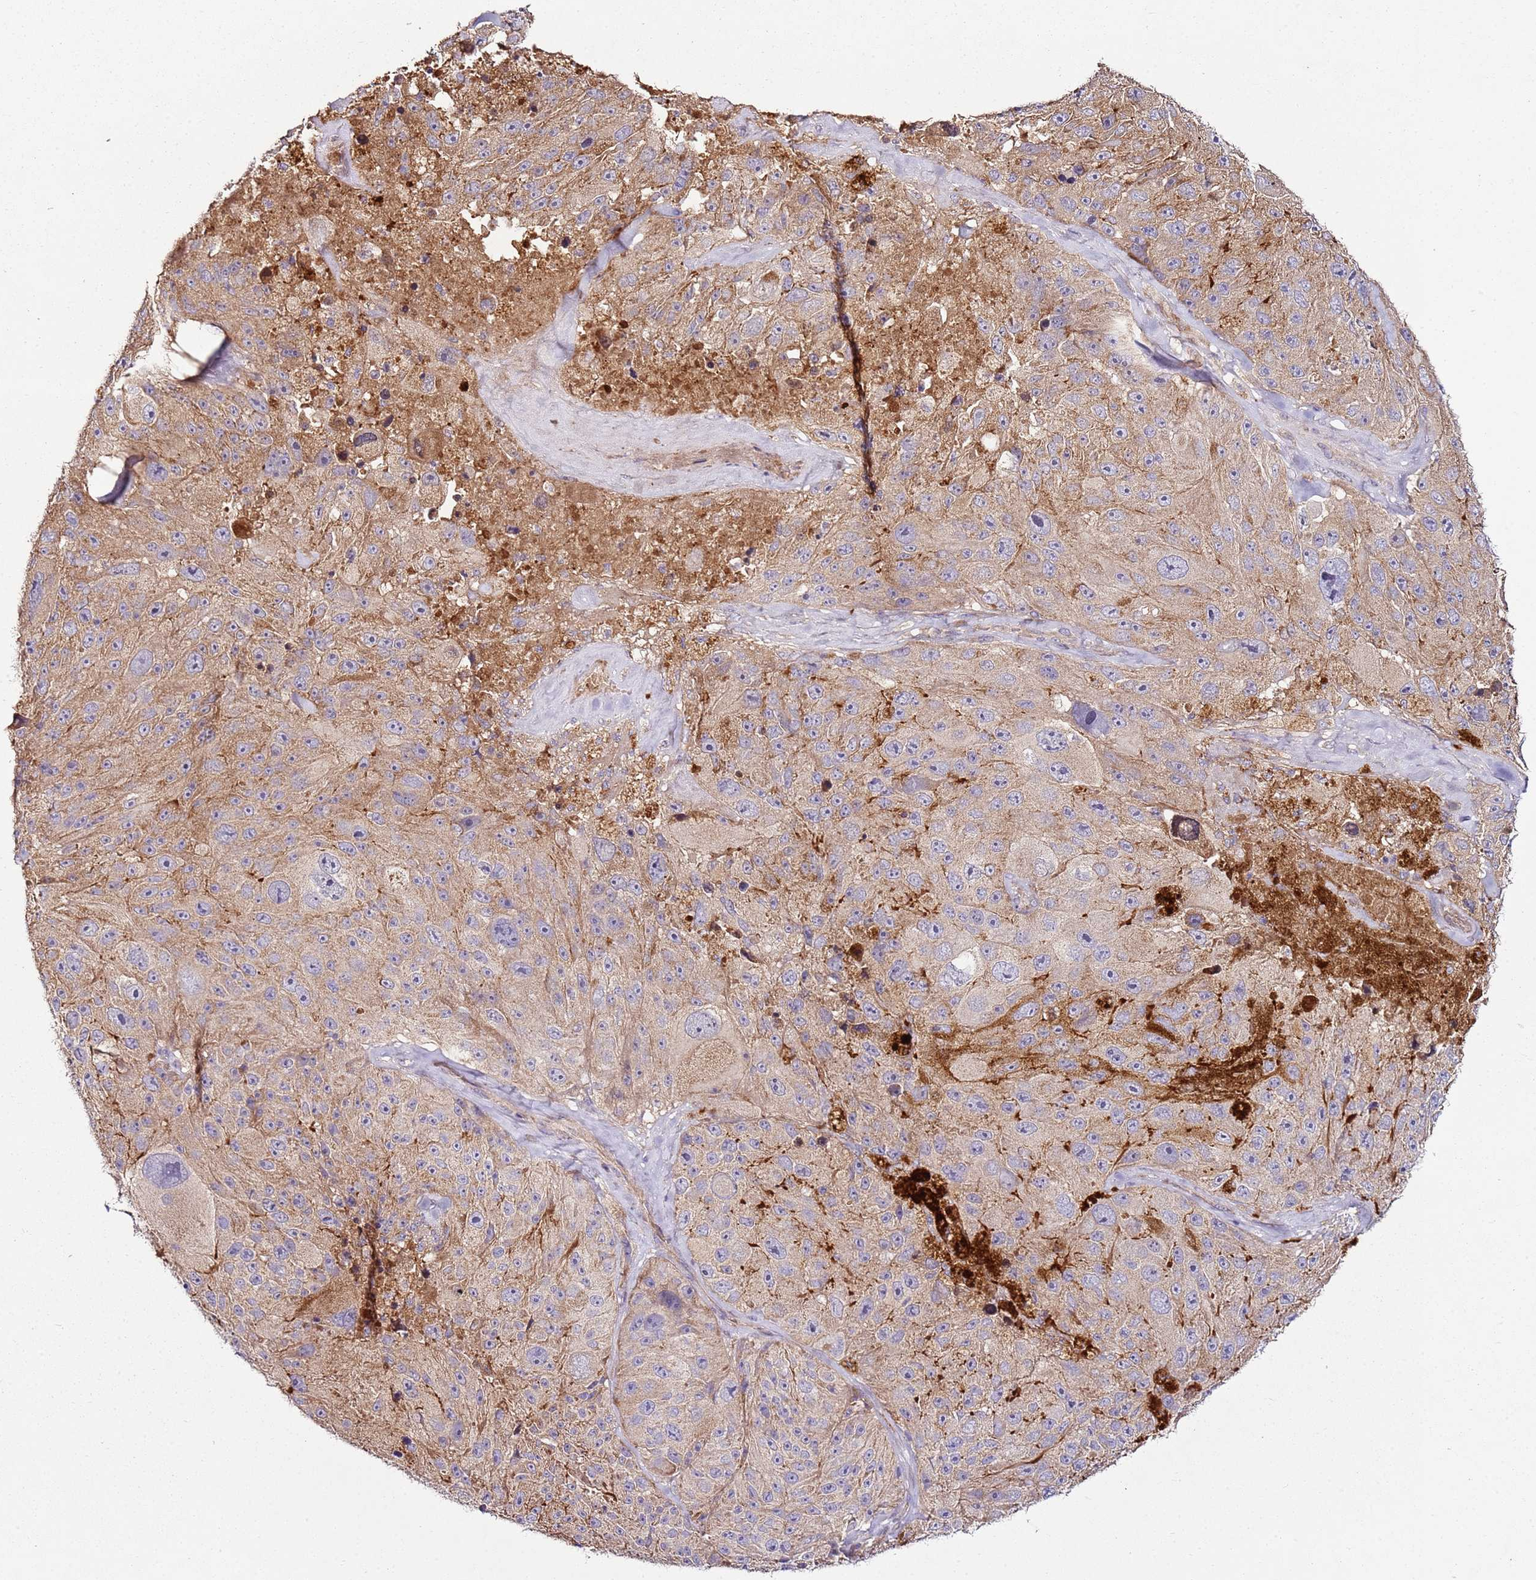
{"staining": {"intensity": "weak", "quantity": ">75%", "location": "cytoplasmic/membranous"}, "tissue": "melanoma", "cell_type": "Tumor cells", "image_type": "cancer", "snomed": [{"axis": "morphology", "description": "Malignant melanoma, Metastatic site"}, {"axis": "topography", "description": "Lymph node"}], "caption": "Approximately >75% of tumor cells in human melanoma reveal weak cytoplasmic/membranous protein expression as visualized by brown immunohistochemical staining.", "gene": "KRTAP21-3", "patient": {"sex": "male", "age": 62}}